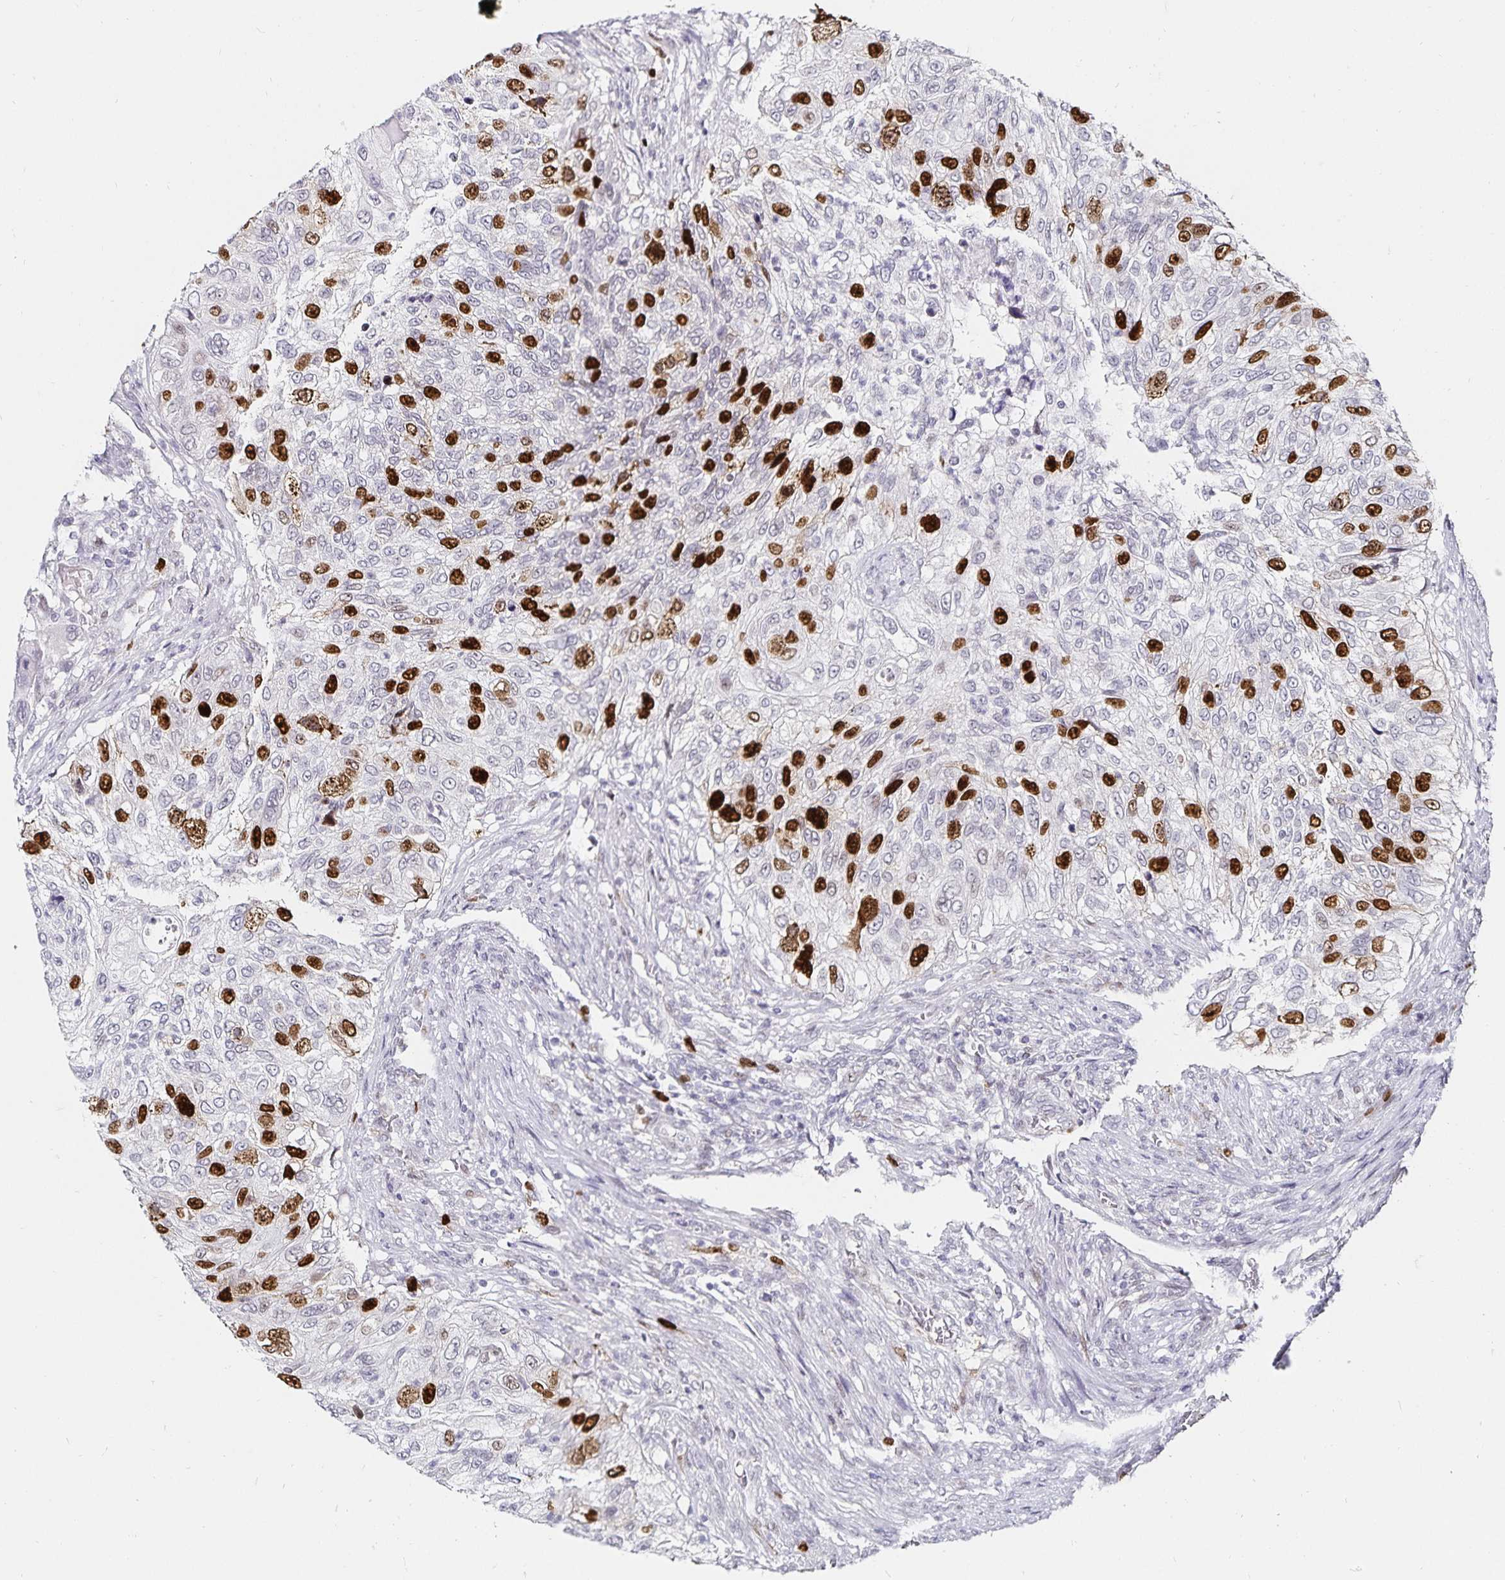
{"staining": {"intensity": "strong", "quantity": "25%-75%", "location": "nuclear"}, "tissue": "urothelial cancer", "cell_type": "Tumor cells", "image_type": "cancer", "snomed": [{"axis": "morphology", "description": "Urothelial carcinoma, High grade"}, {"axis": "topography", "description": "Urinary bladder"}], "caption": "Immunohistochemical staining of urothelial cancer displays high levels of strong nuclear positivity in about 25%-75% of tumor cells.", "gene": "ANLN", "patient": {"sex": "female", "age": 60}}